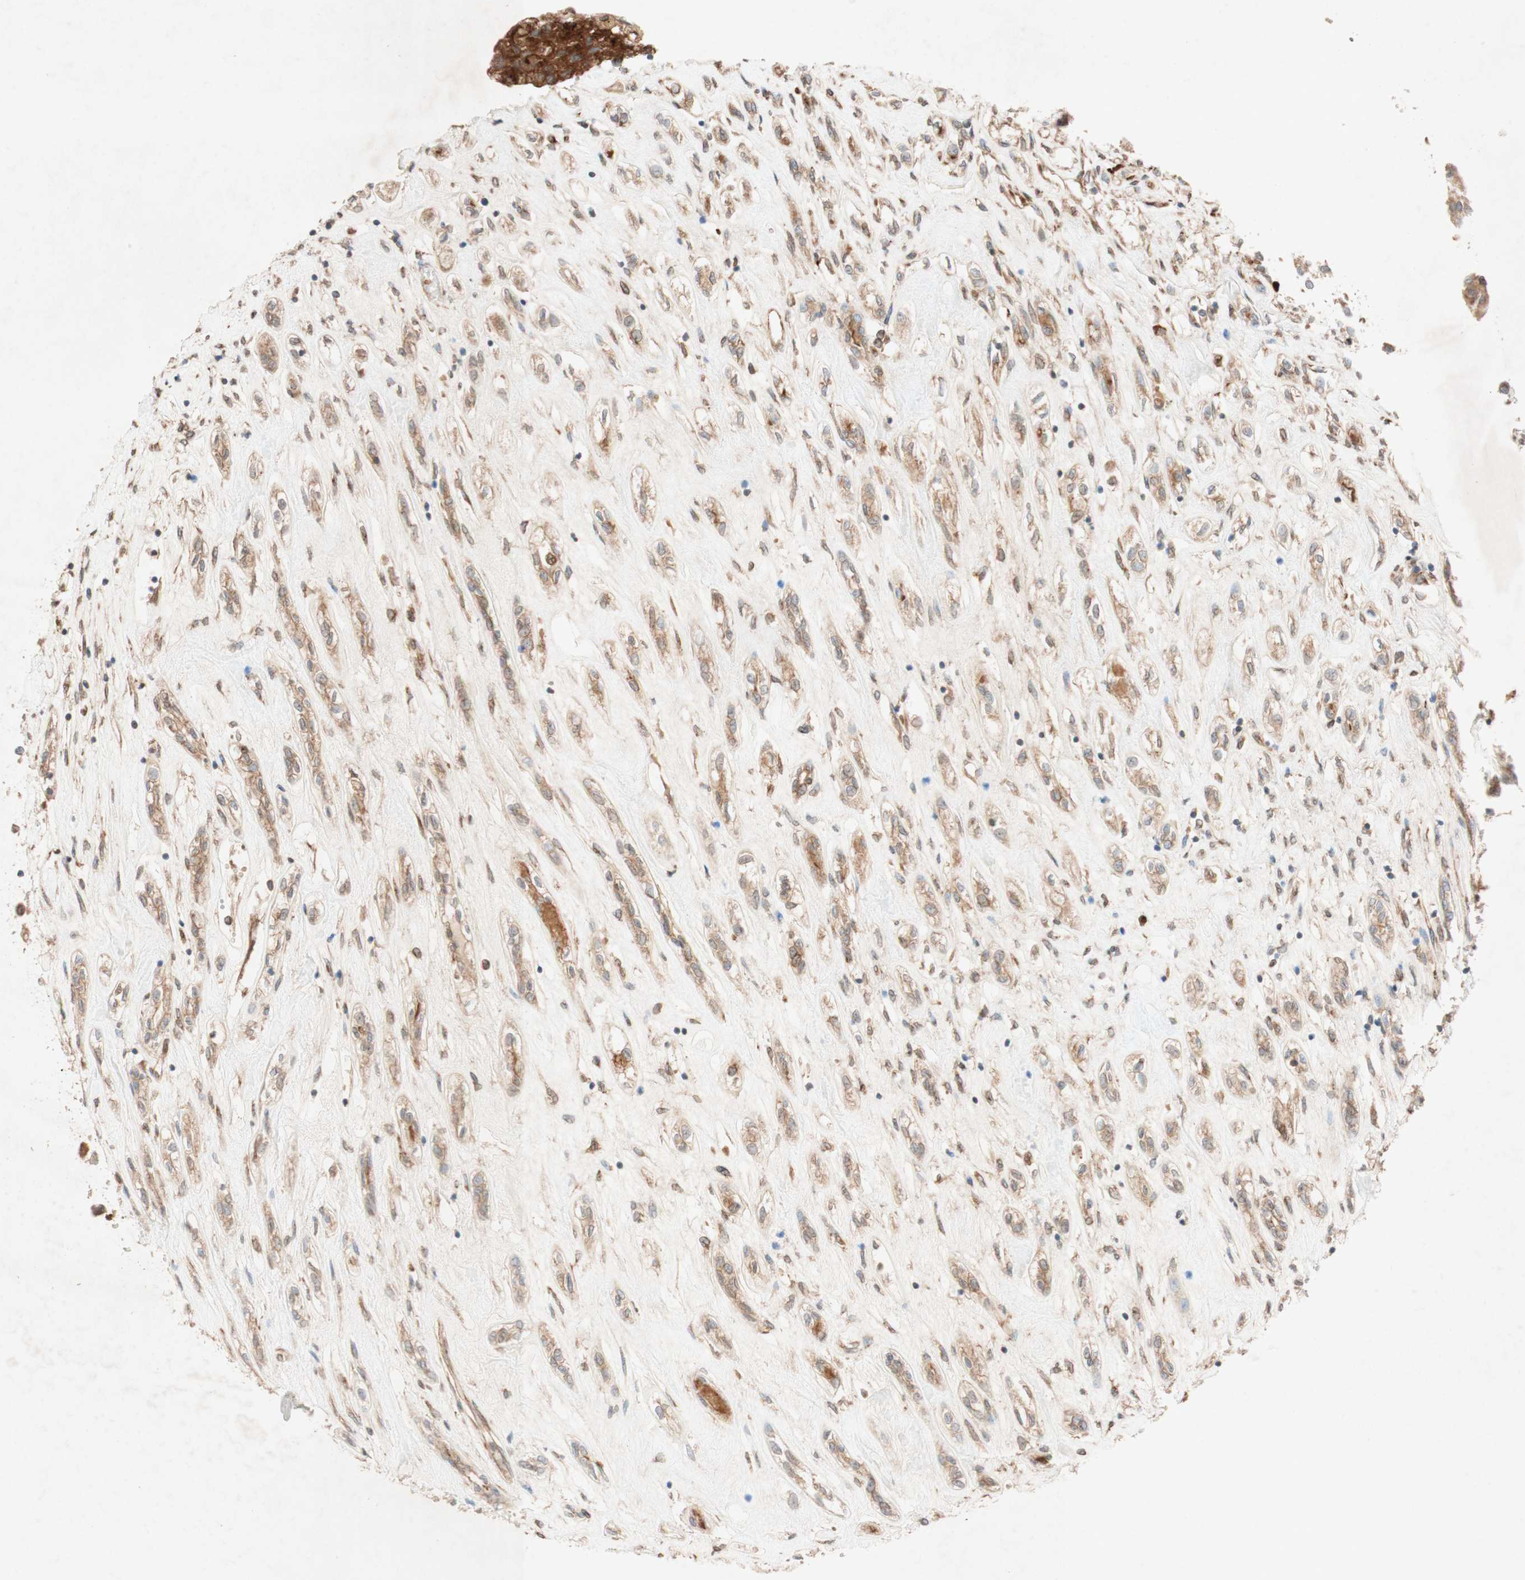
{"staining": {"intensity": "moderate", "quantity": ">75%", "location": "cytoplasmic/membranous"}, "tissue": "renal cancer", "cell_type": "Tumor cells", "image_type": "cancer", "snomed": [{"axis": "morphology", "description": "Adenocarcinoma, NOS"}, {"axis": "topography", "description": "Kidney"}], "caption": "A photomicrograph of human renal cancer stained for a protein shows moderate cytoplasmic/membranous brown staining in tumor cells.", "gene": "PTPRU", "patient": {"sex": "female", "age": 70}}